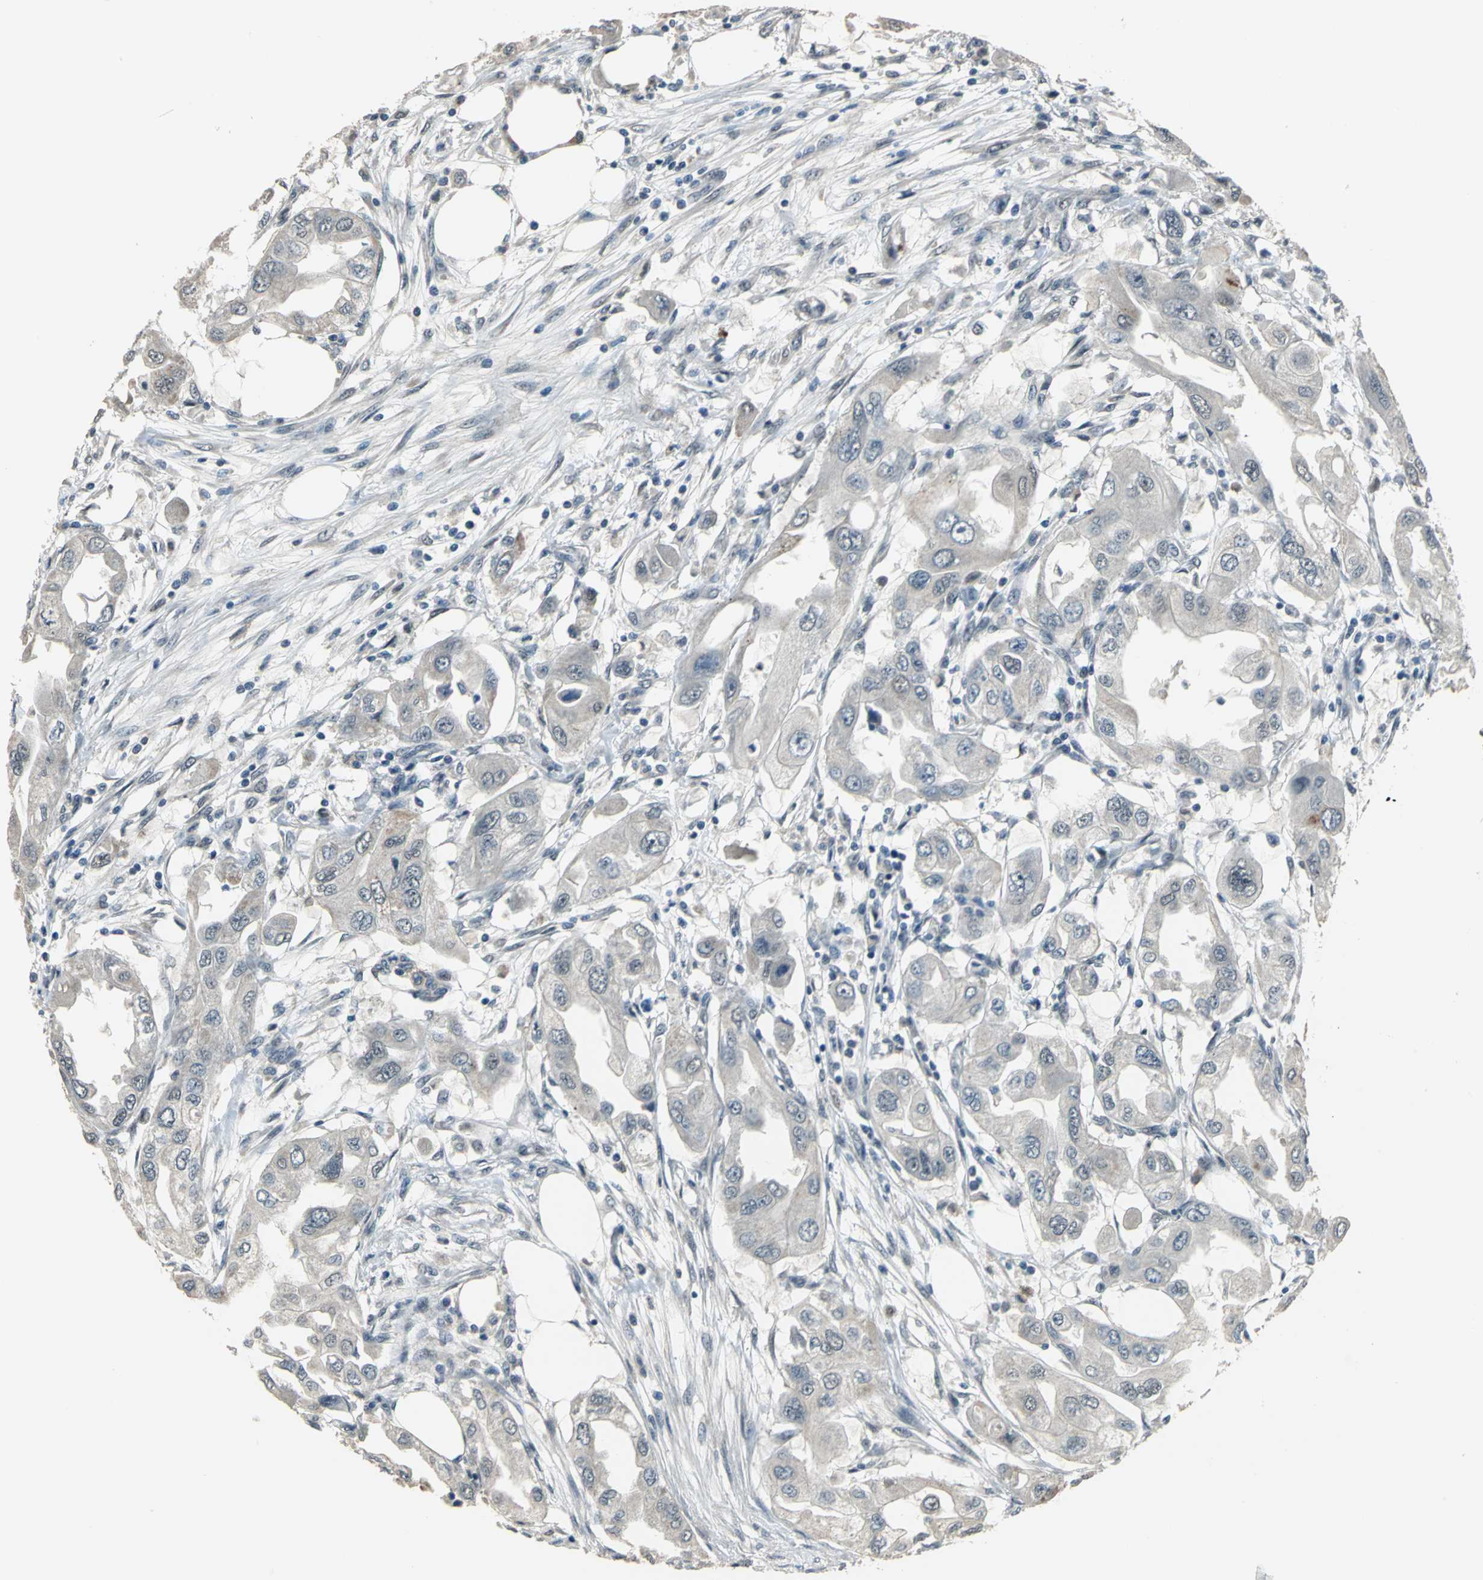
{"staining": {"intensity": "negative", "quantity": "none", "location": "none"}, "tissue": "endometrial cancer", "cell_type": "Tumor cells", "image_type": "cancer", "snomed": [{"axis": "morphology", "description": "Adenocarcinoma, NOS"}, {"axis": "topography", "description": "Endometrium"}], "caption": "A histopathology image of human endometrial adenocarcinoma is negative for staining in tumor cells.", "gene": "ELF2", "patient": {"sex": "female", "age": 67}}